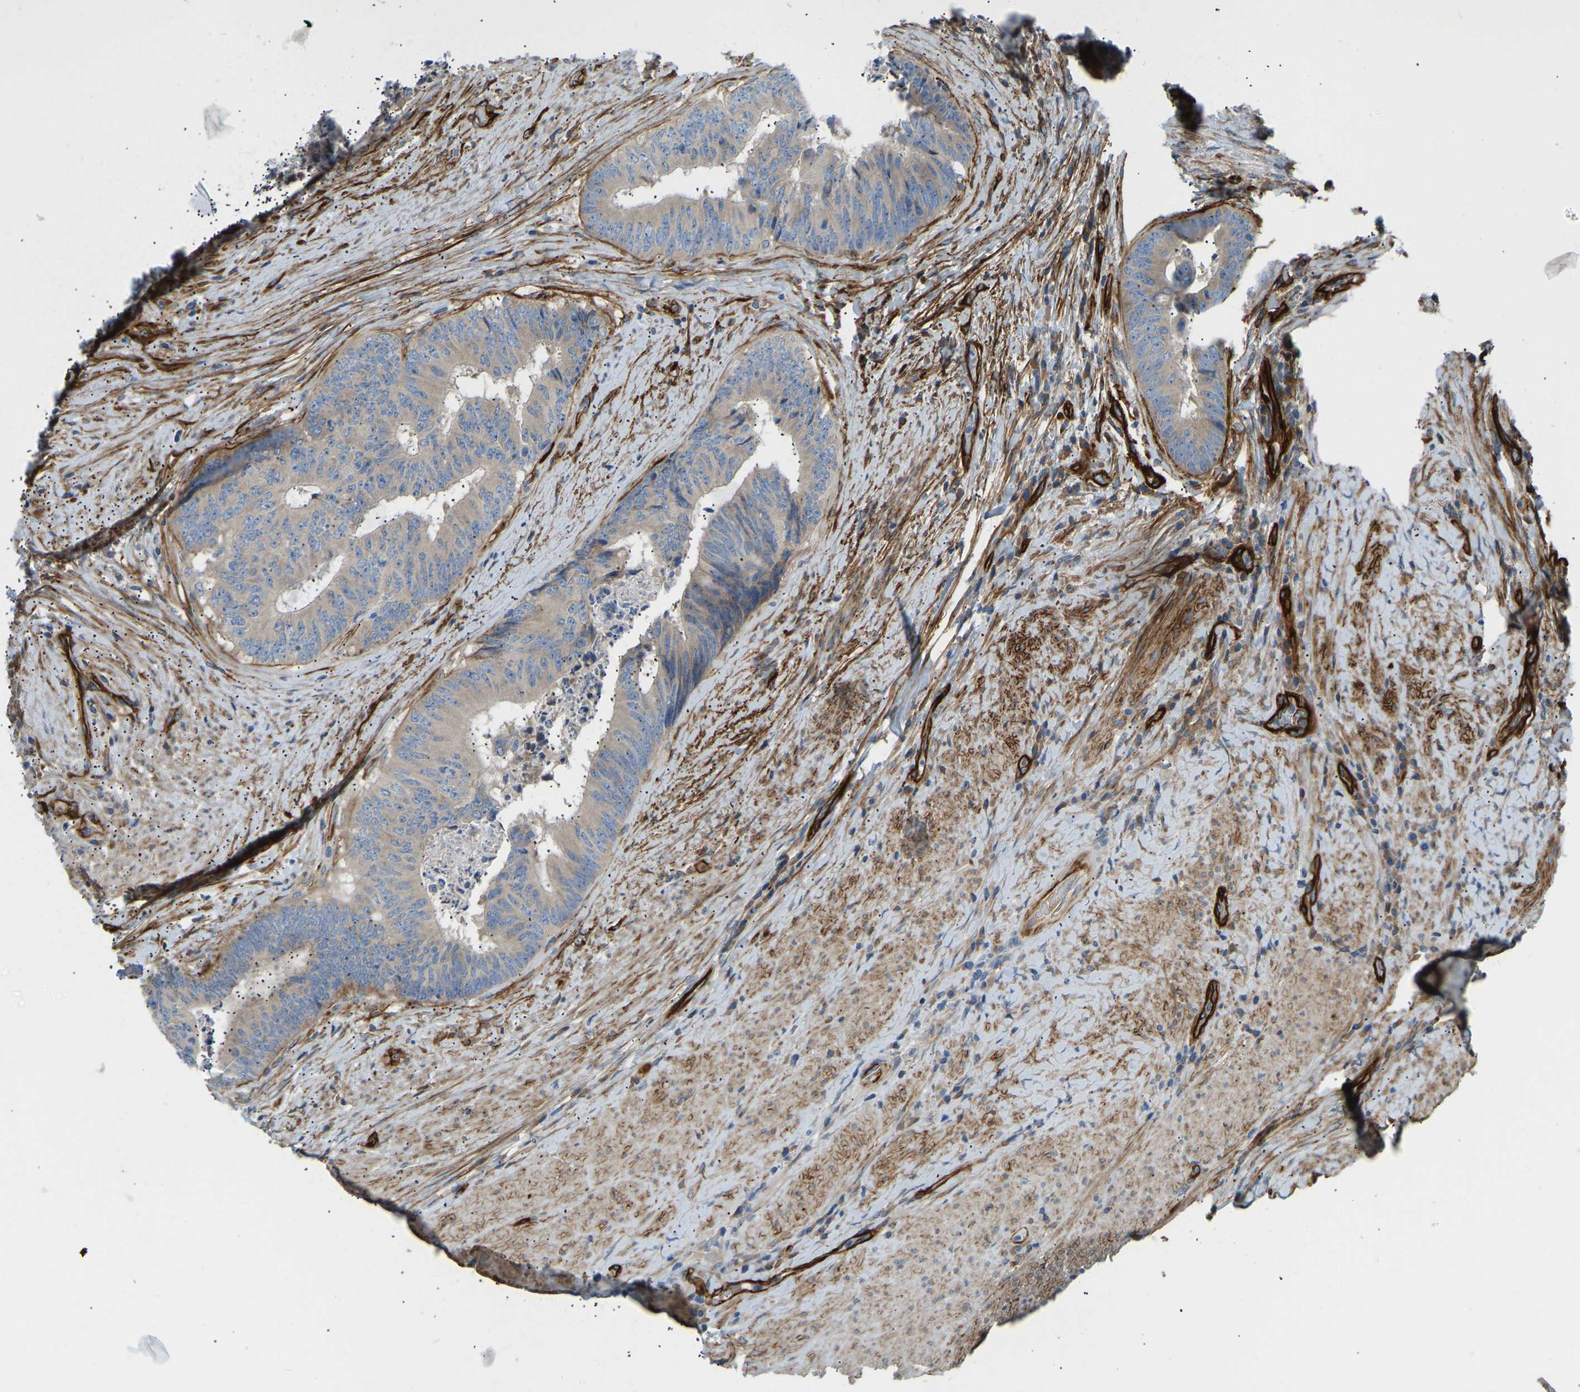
{"staining": {"intensity": "weak", "quantity": "<25%", "location": "cytoplasmic/membranous"}, "tissue": "colorectal cancer", "cell_type": "Tumor cells", "image_type": "cancer", "snomed": [{"axis": "morphology", "description": "Adenocarcinoma, NOS"}, {"axis": "topography", "description": "Rectum"}], "caption": "The histopathology image displays no significant staining in tumor cells of adenocarcinoma (colorectal). (DAB (3,3'-diaminobenzidine) IHC, high magnification).", "gene": "COL15A1", "patient": {"sex": "male", "age": 72}}